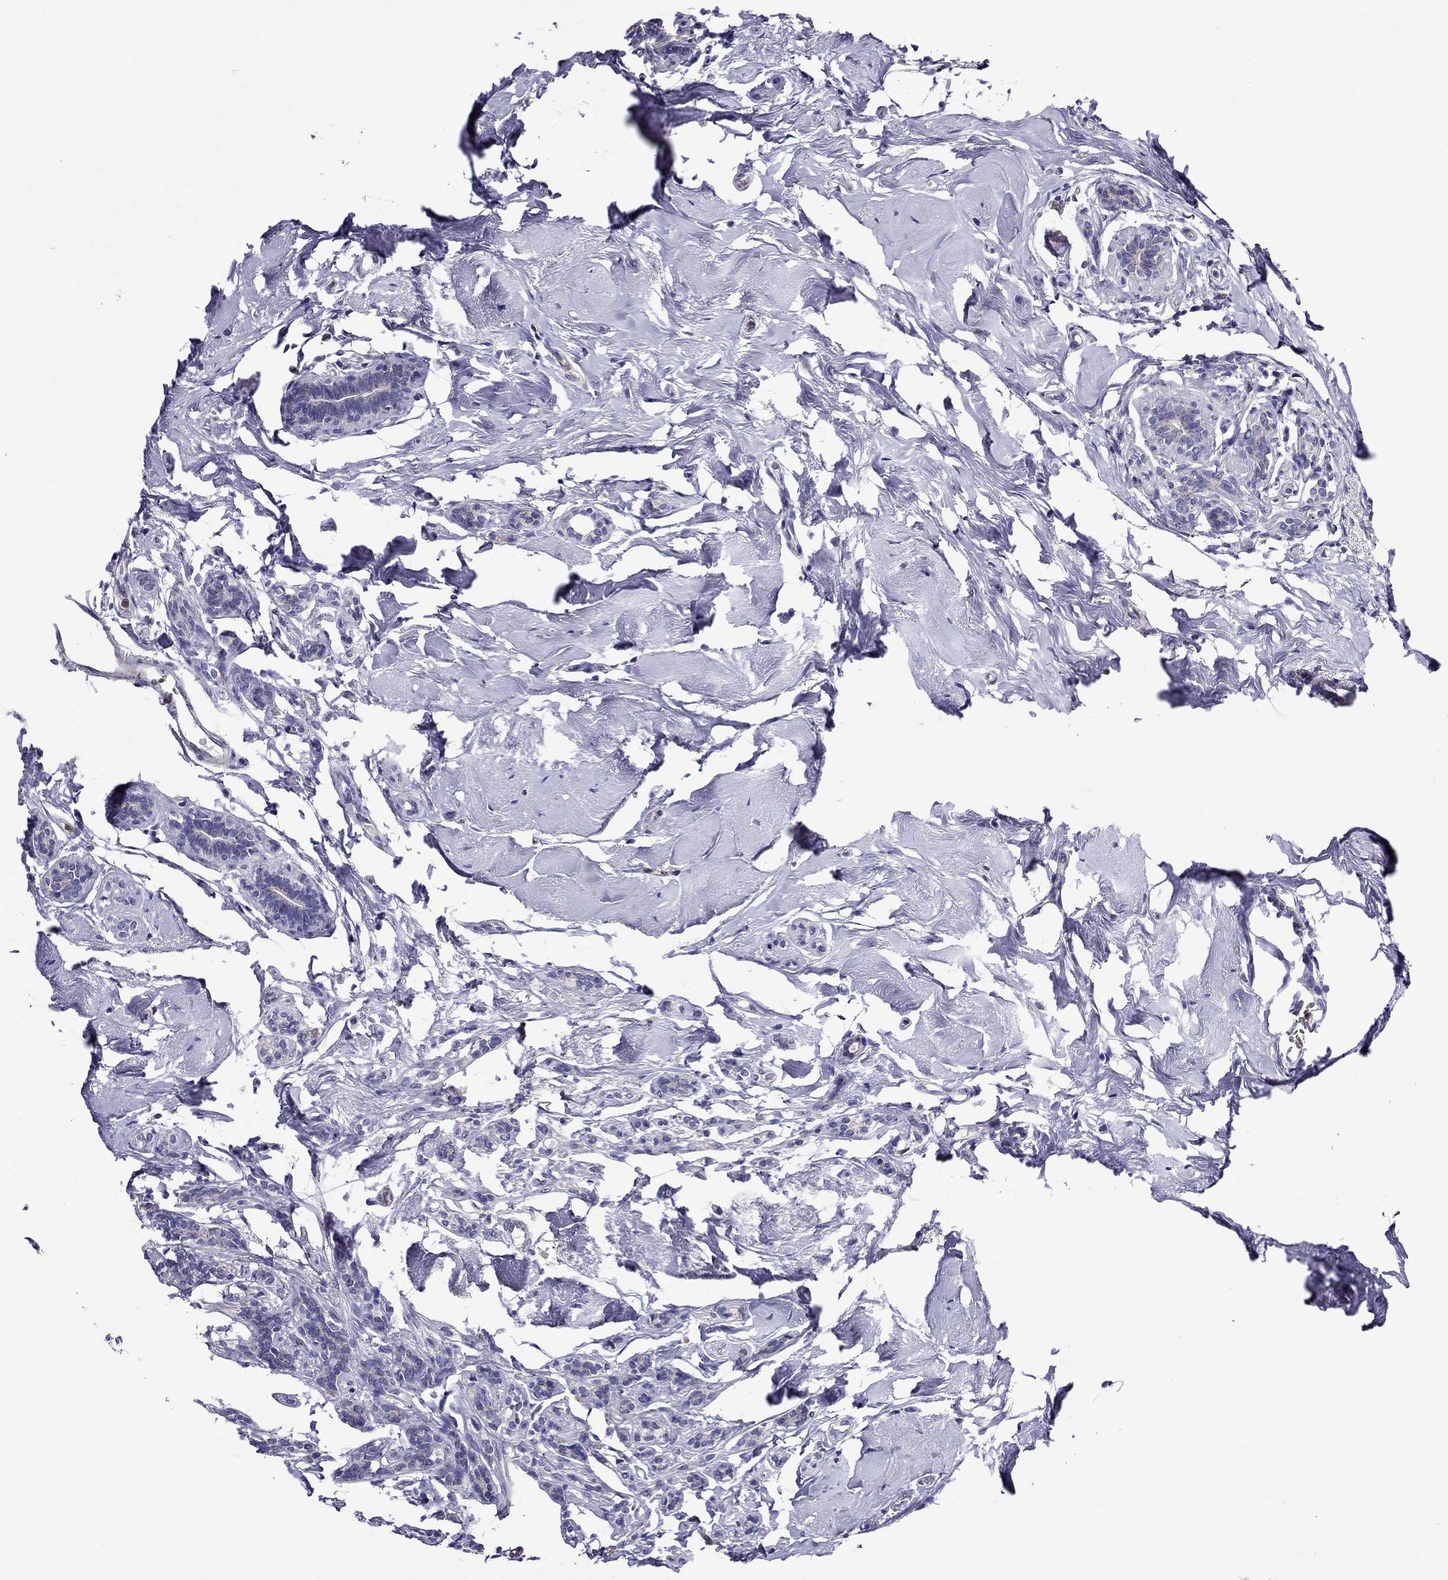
{"staining": {"intensity": "negative", "quantity": "none", "location": "none"}, "tissue": "breast cancer", "cell_type": "Tumor cells", "image_type": "cancer", "snomed": [{"axis": "morphology", "description": "Duct carcinoma"}, {"axis": "topography", "description": "Breast"}], "caption": "Immunohistochemistry (IHC) of human breast cancer exhibits no staining in tumor cells.", "gene": "SCG2", "patient": {"sex": "female", "age": 83}}